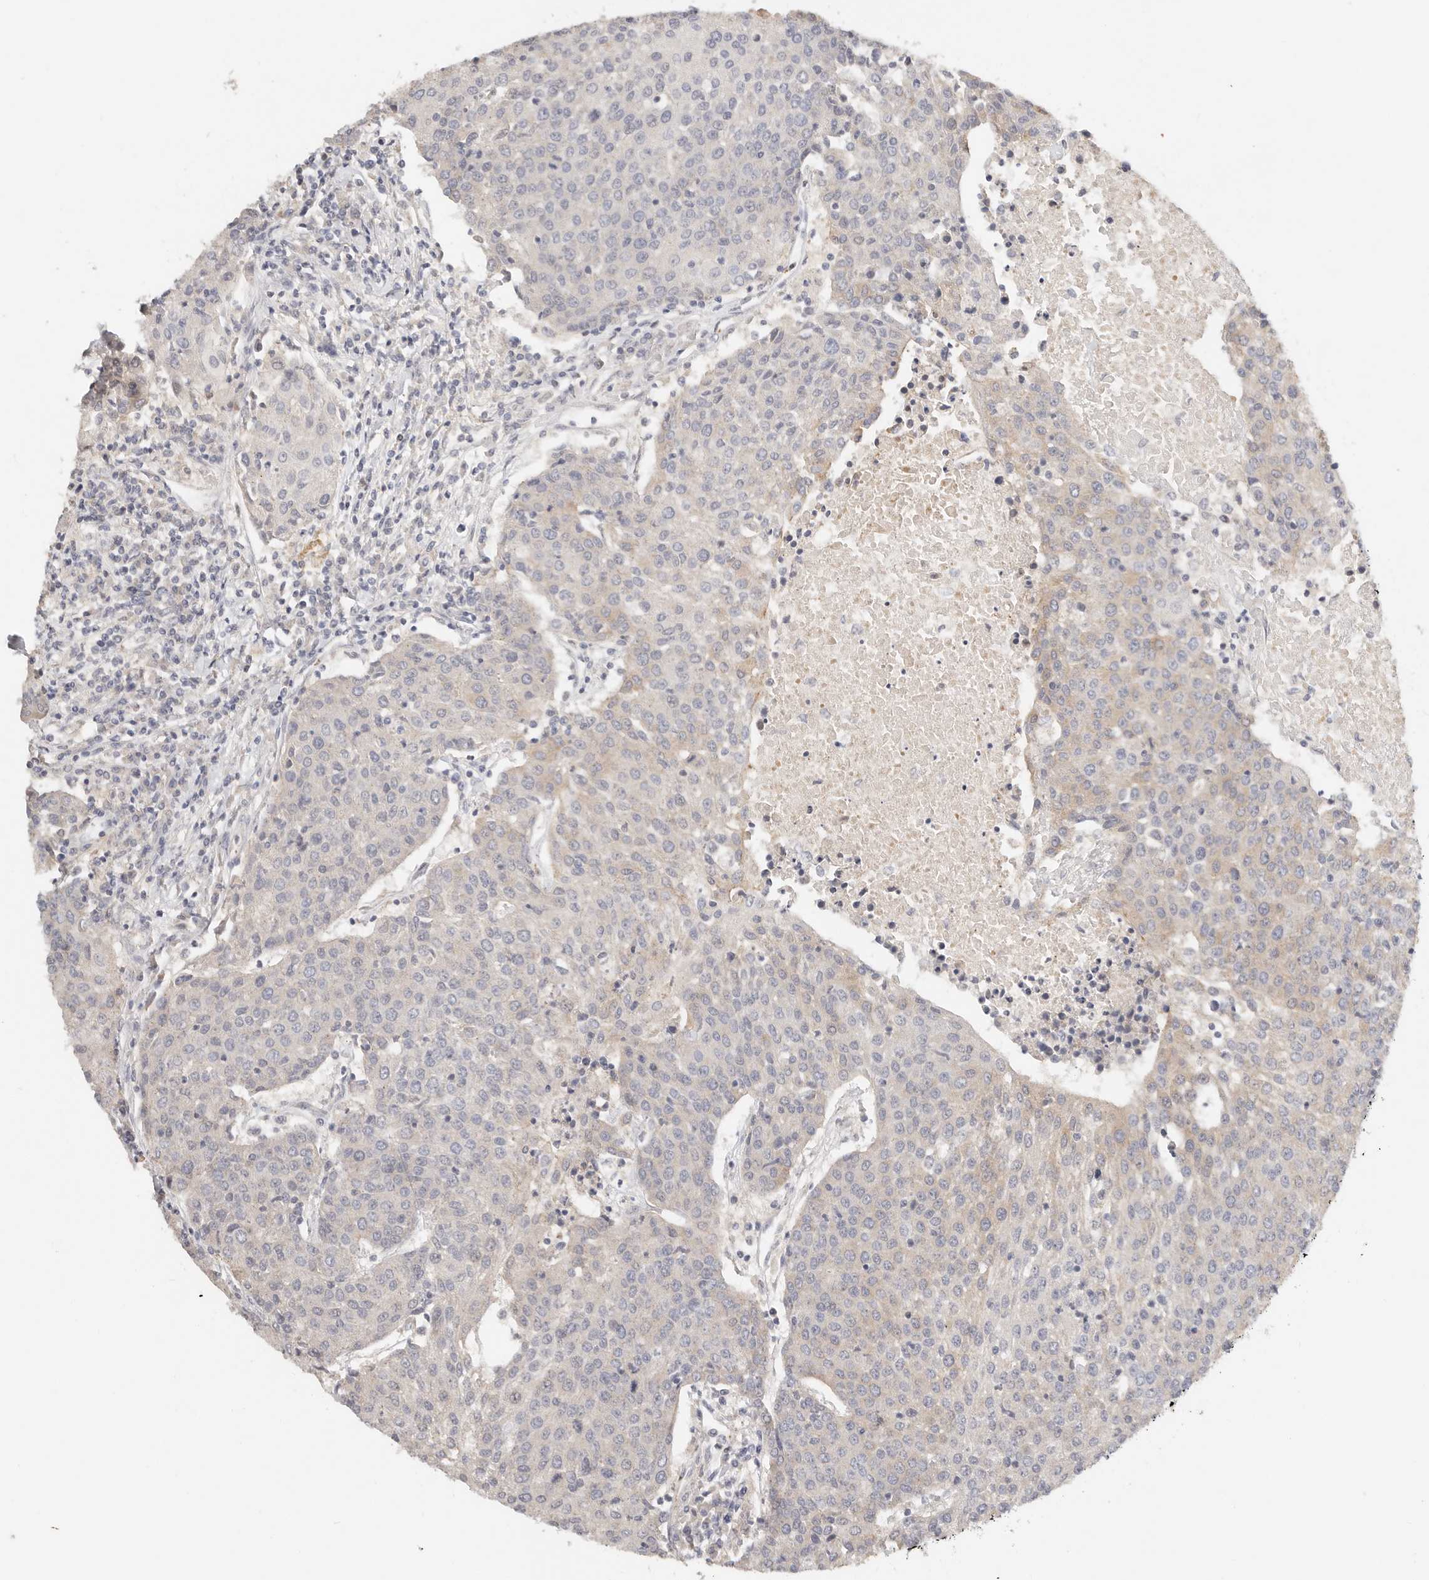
{"staining": {"intensity": "weak", "quantity": "<25%", "location": "cytoplasmic/membranous"}, "tissue": "urothelial cancer", "cell_type": "Tumor cells", "image_type": "cancer", "snomed": [{"axis": "morphology", "description": "Urothelial carcinoma, High grade"}, {"axis": "topography", "description": "Urinary bladder"}], "caption": "This photomicrograph is of high-grade urothelial carcinoma stained with immunohistochemistry (IHC) to label a protein in brown with the nuclei are counter-stained blue. There is no positivity in tumor cells.", "gene": "ZRANB1", "patient": {"sex": "female", "age": 85}}